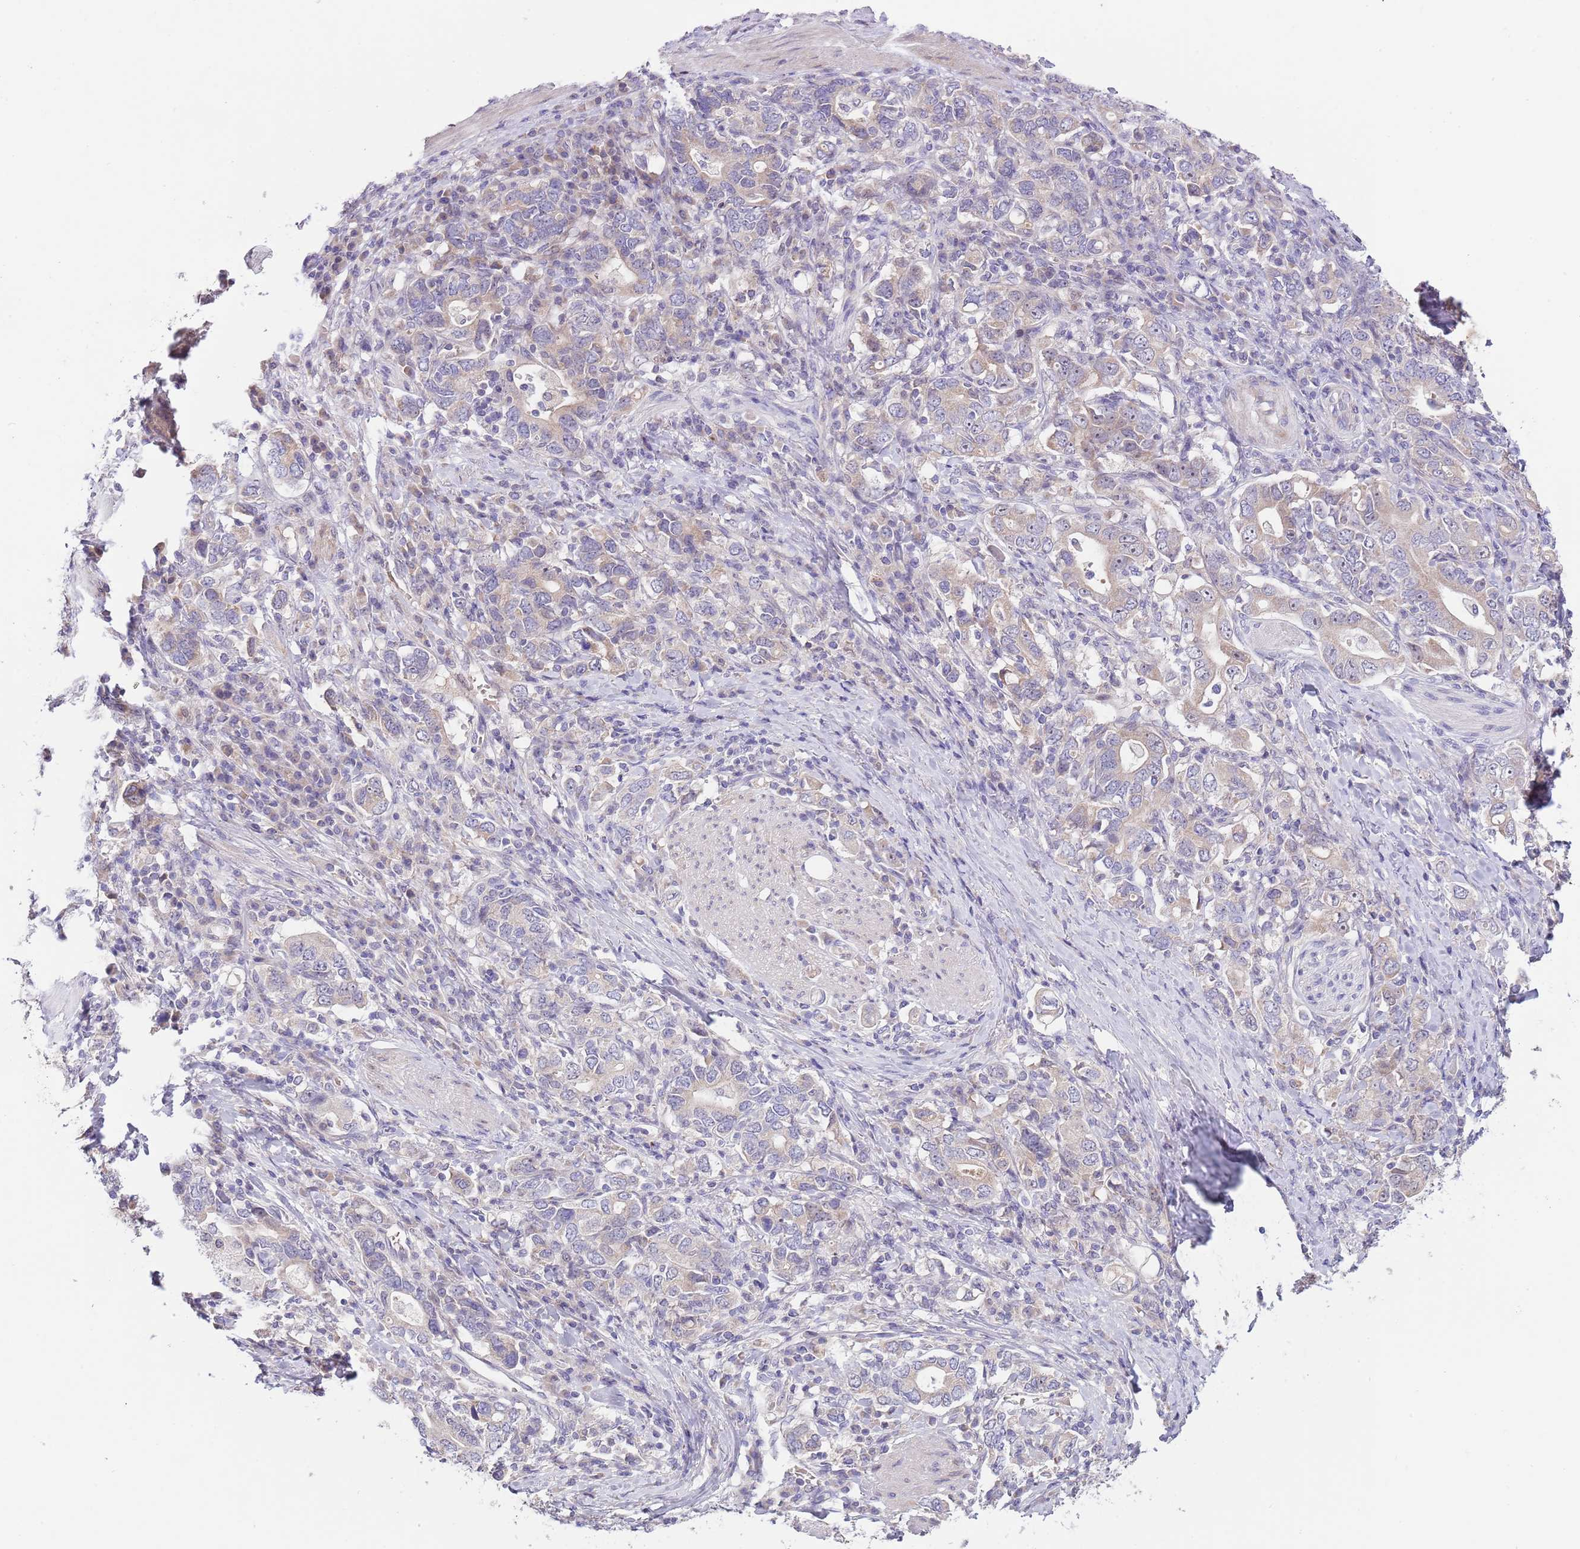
{"staining": {"intensity": "weak", "quantity": "<25%", "location": "cytoplasmic/membranous"}, "tissue": "stomach cancer", "cell_type": "Tumor cells", "image_type": "cancer", "snomed": [{"axis": "morphology", "description": "Adenocarcinoma, NOS"}, {"axis": "topography", "description": "Stomach, upper"}, {"axis": "topography", "description": "Stomach"}], "caption": "Immunohistochemistry photomicrograph of neoplastic tissue: stomach cancer stained with DAB (3,3'-diaminobenzidine) demonstrates no significant protein staining in tumor cells.", "gene": "AP1S2", "patient": {"sex": "male", "age": 62}}